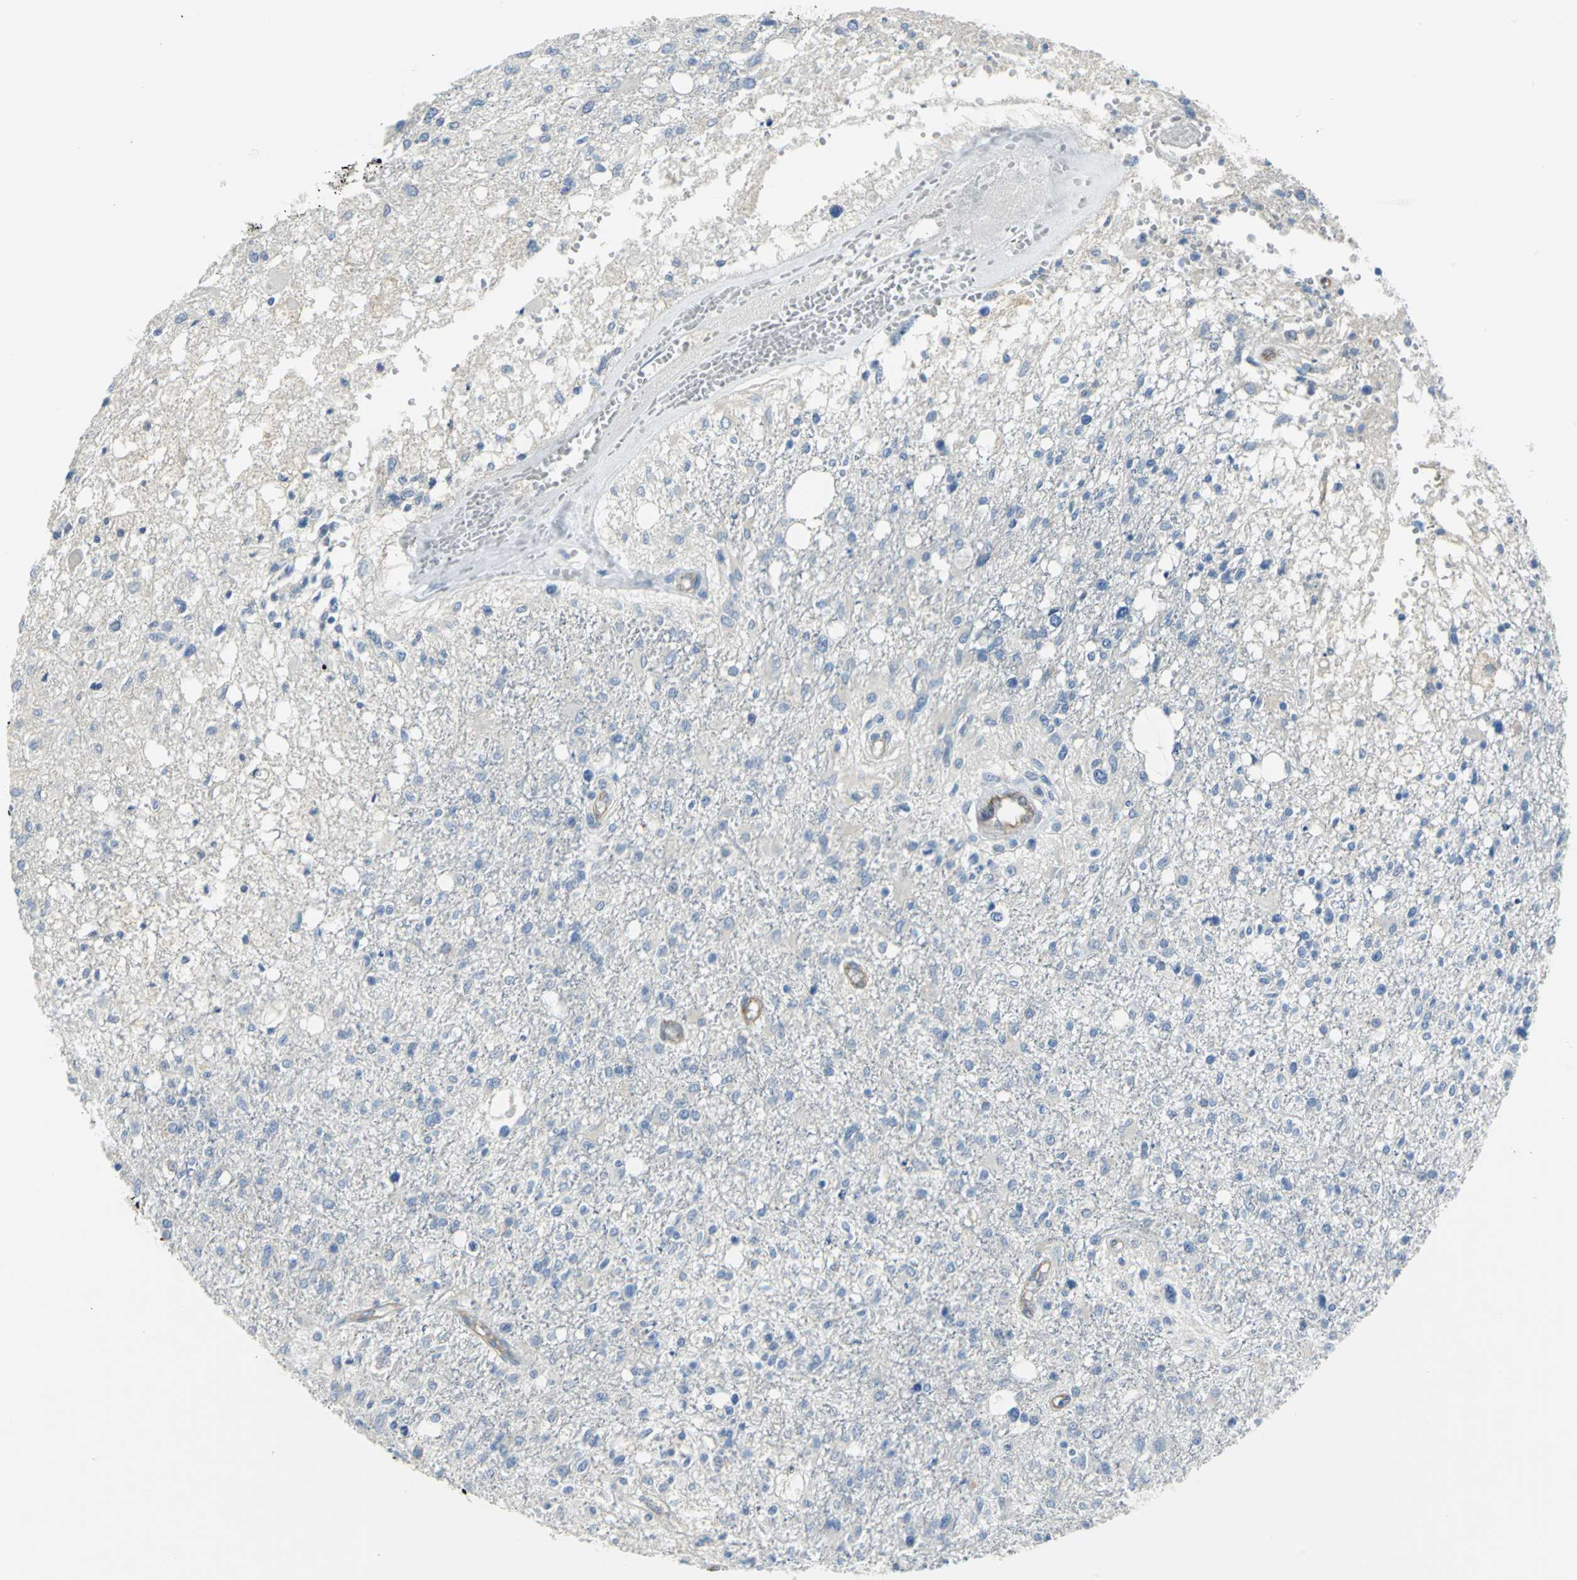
{"staining": {"intensity": "negative", "quantity": "none", "location": "none"}, "tissue": "glioma", "cell_type": "Tumor cells", "image_type": "cancer", "snomed": [{"axis": "morphology", "description": "Glioma, malignant, High grade"}, {"axis": "topography", "description": "Cerebral cortex"}], "caption": "Histopathology image shows no protein staining in tumor cells of glioma tissue.", "gene": "FLNB", "patient": {"sex": "male", "age": 76}}